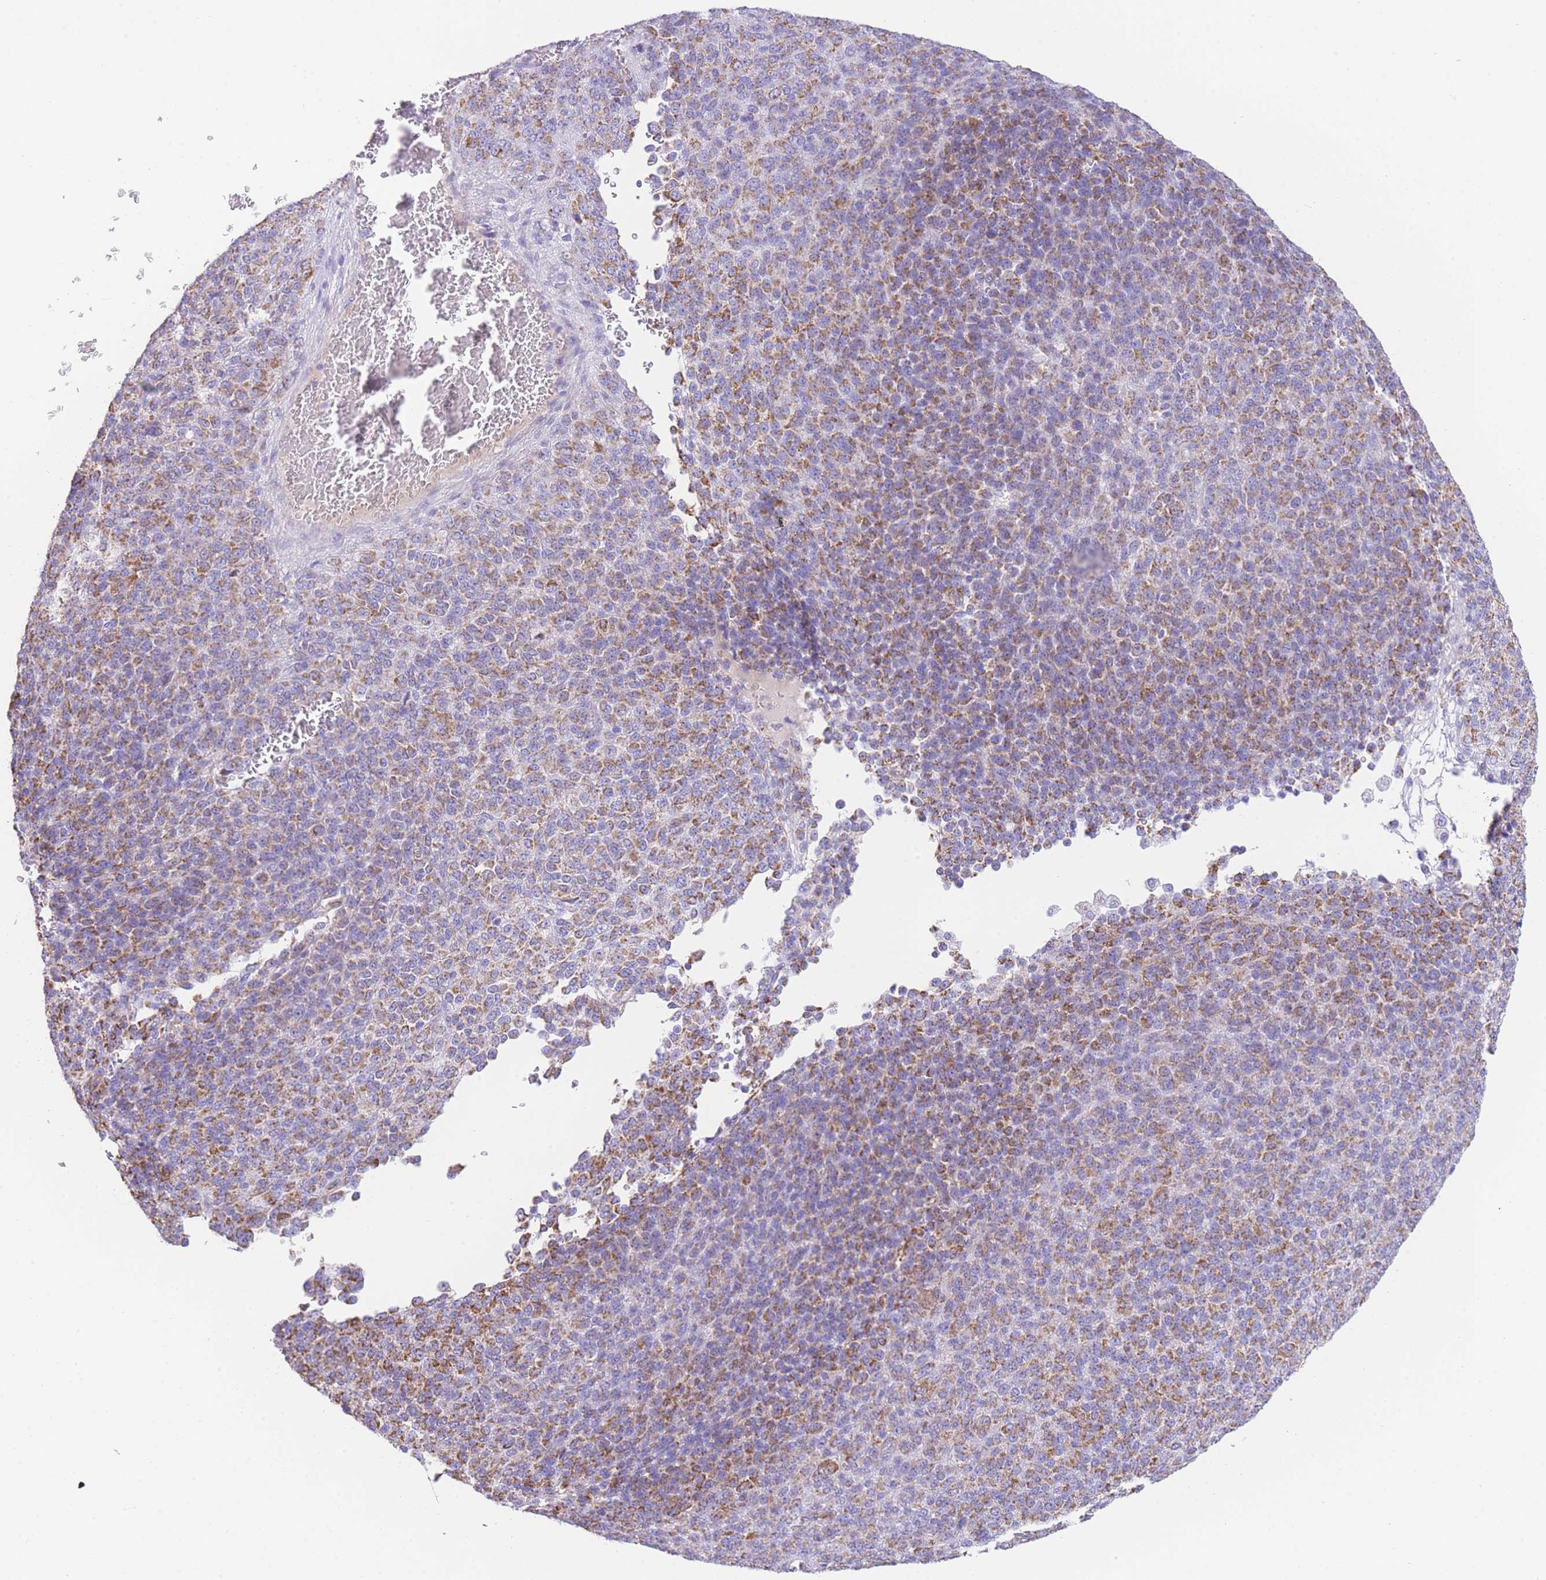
{"staining": {"intensity": "moderate", "quantity": "25%-75%", "location": "cytoplasmic/membranous"}, "tissue": "melanoma", "cell_type": "Tumor cells", "image_type": "cancer", "snomed": [{"axis": "morphology", "description": "Malignant melanoma, Metastatic site"}, {"axis": "topography", "description": "Brain"}], "caption": "An immunohistochemistry image of tumor tissue is shown. Protein staining in brown labels moderate cytoplasmic/membranous positivity in malignant melanoma (metastatic site) within tumor cells. (IHC, brightfield microscopy, high magnification).", "gene": "ACSM4", "patient": {"sex": "female", "age": 56}}